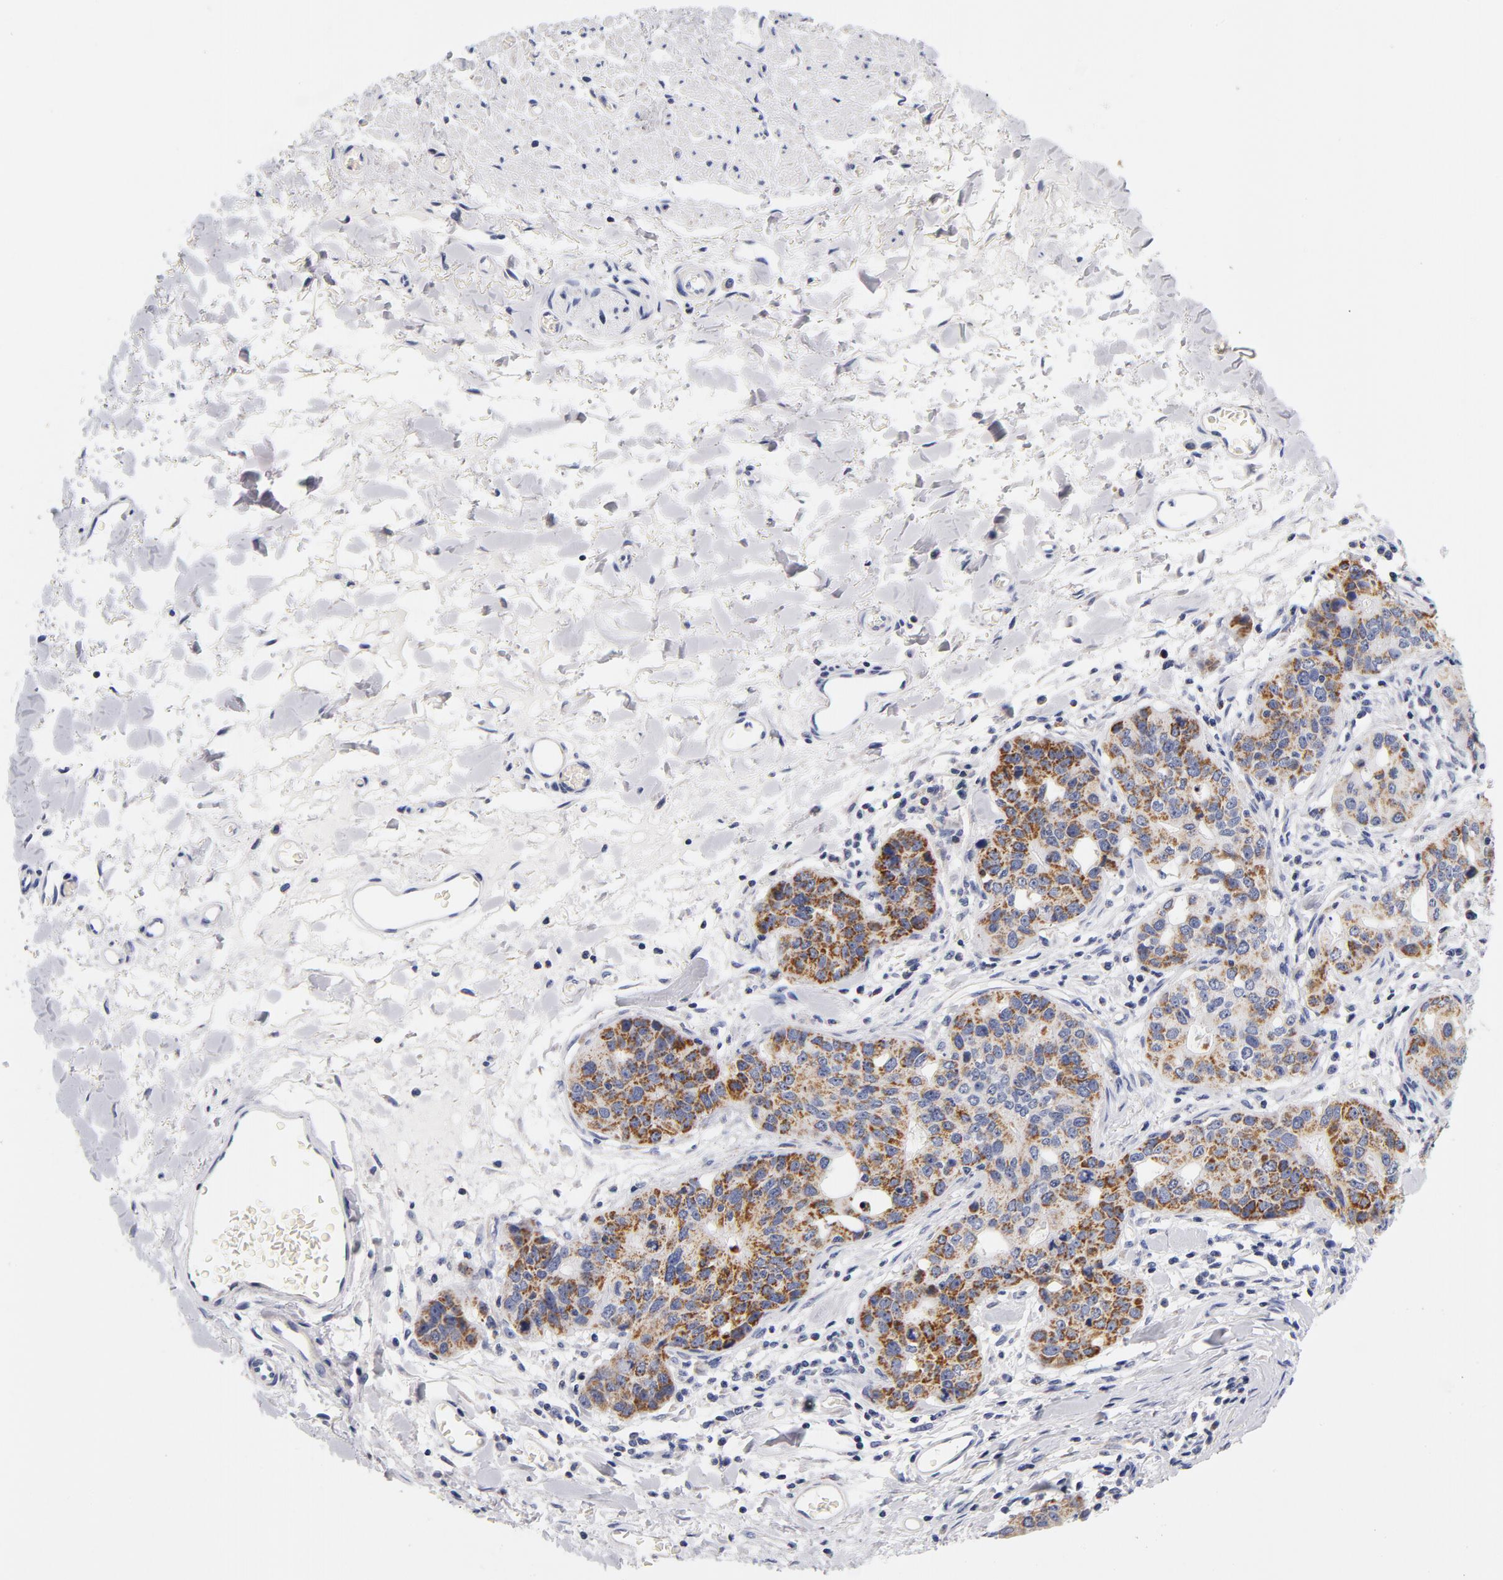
{"staining": {"intensity": "moderate", "quantity": ">75%", "location": "cytoplasmic/membranous"}, "tissue": "stomach cancer", "cell_type": "Tumor cells", "image_type": "cancer", "snomed": [{"axis": "morphology", "description": "Adenocarcinoma, NOS"}, {"axis": "topography", "description": "Esophagus"}, {"axis": "topography", "description": "Stomach"}], "caption": "The immunohistochemical stain highlights moderate cytoplasmic/membranous staining in tumor cells of stomach adenocarcinoma tissue.", "gene": "ECHS1", "patient": {"sex": "male", "age": 74}}